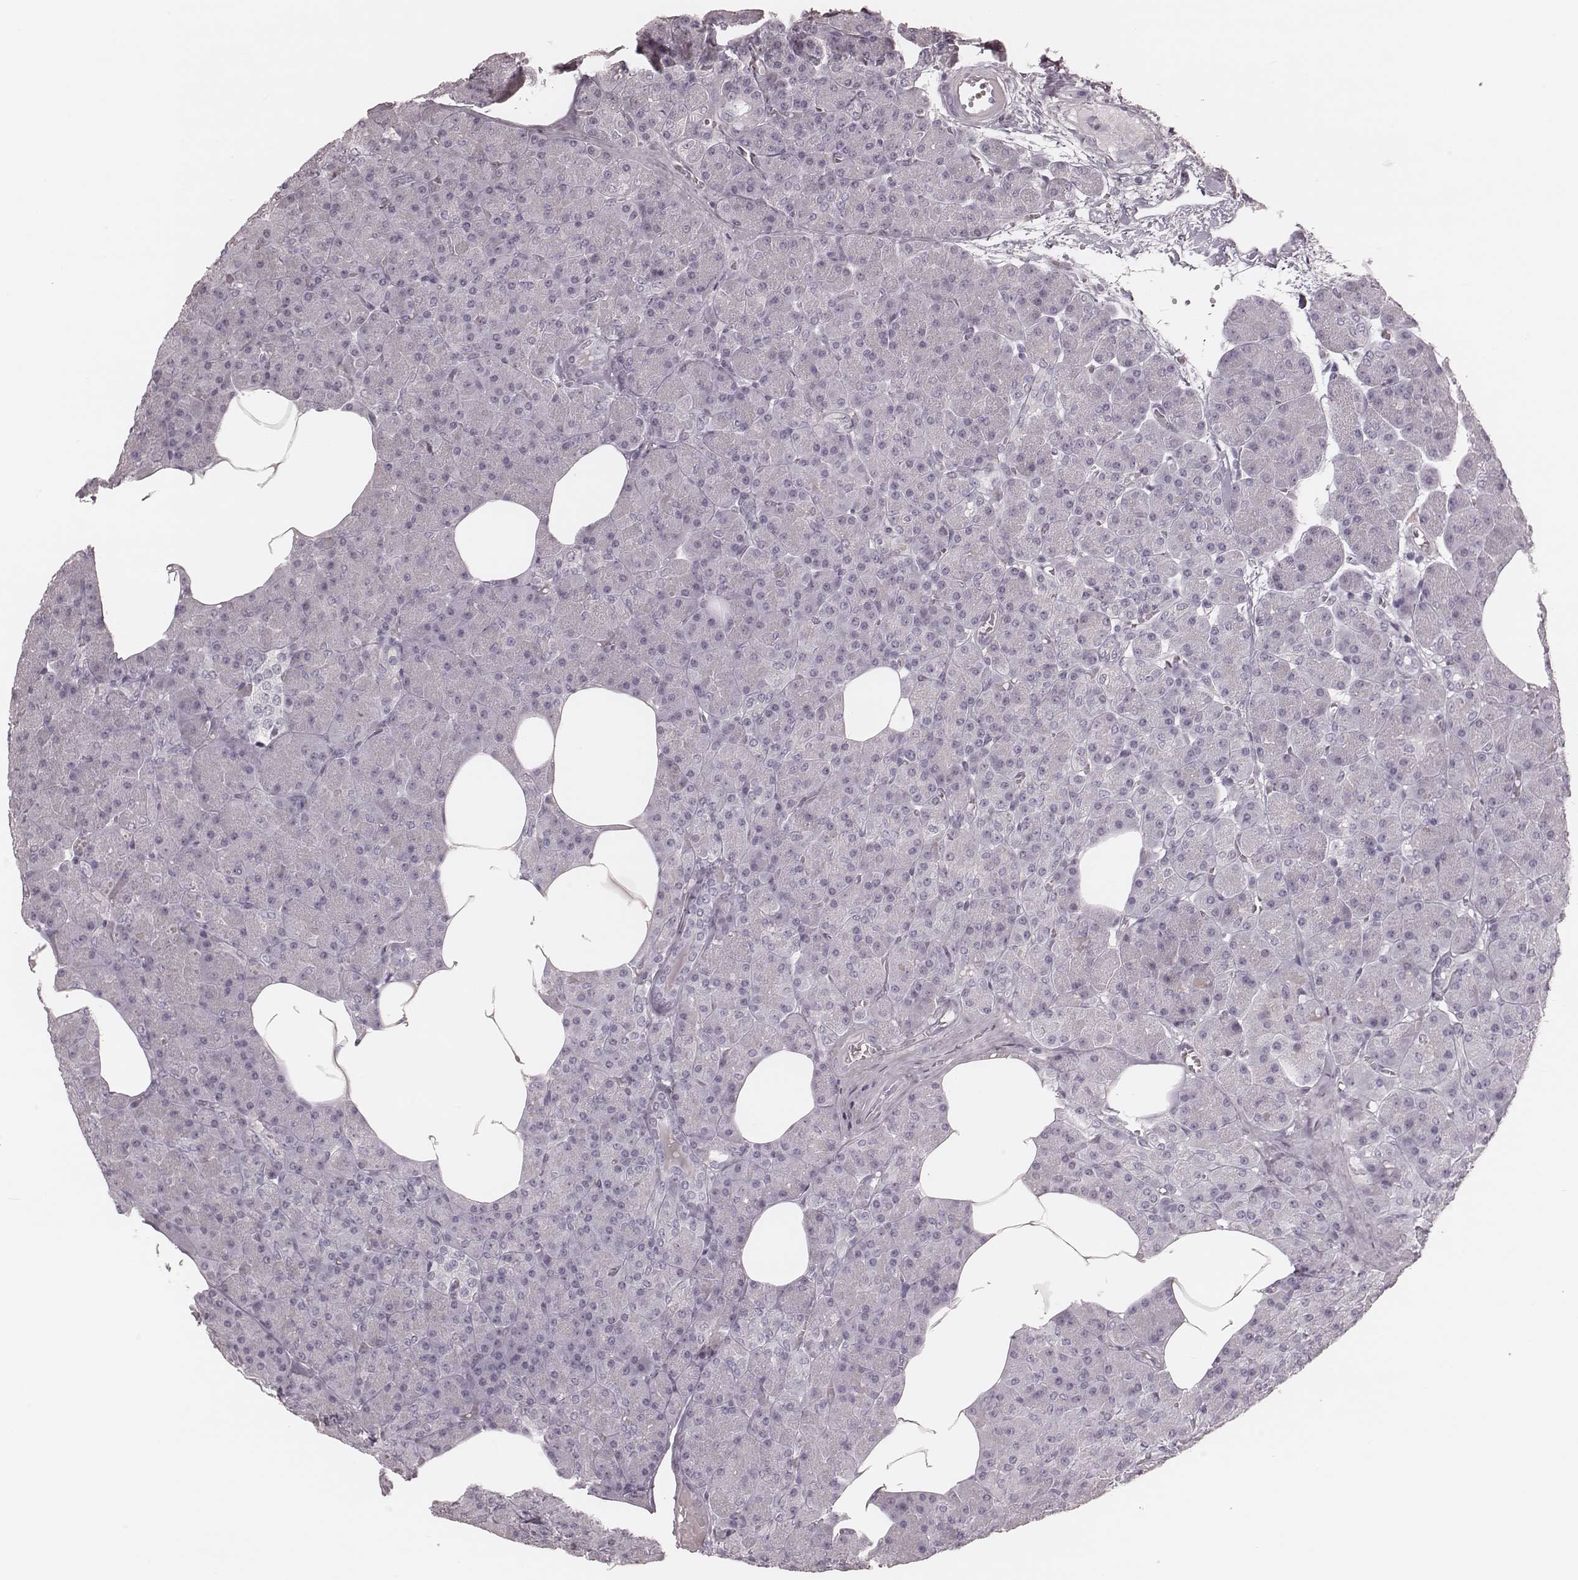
{"staining": {"intensity": "negative", "quantity": "none", "location": "none"}, "tissue": "pancreas", "cell_type": "Exocrine glandular cells", "image_type": "normal", "snomed": [{"axis": "morphology", "description": "Normal tissue, NOS"}, {"axis": "topography", "description": "Pancreas"}], "caption": "IHC histopathology image of benign human pancreas stained for a protein (brown), which demonstrates no expression in exocrine glandular cells. (Stains: DAB immunohistochemistry (IHC) with hematoxylin counter stain, Microscopy: brightfield microscopy at high magnification).", "gene": "KRT74", "patient": {"sex": "female", "age": 45}}